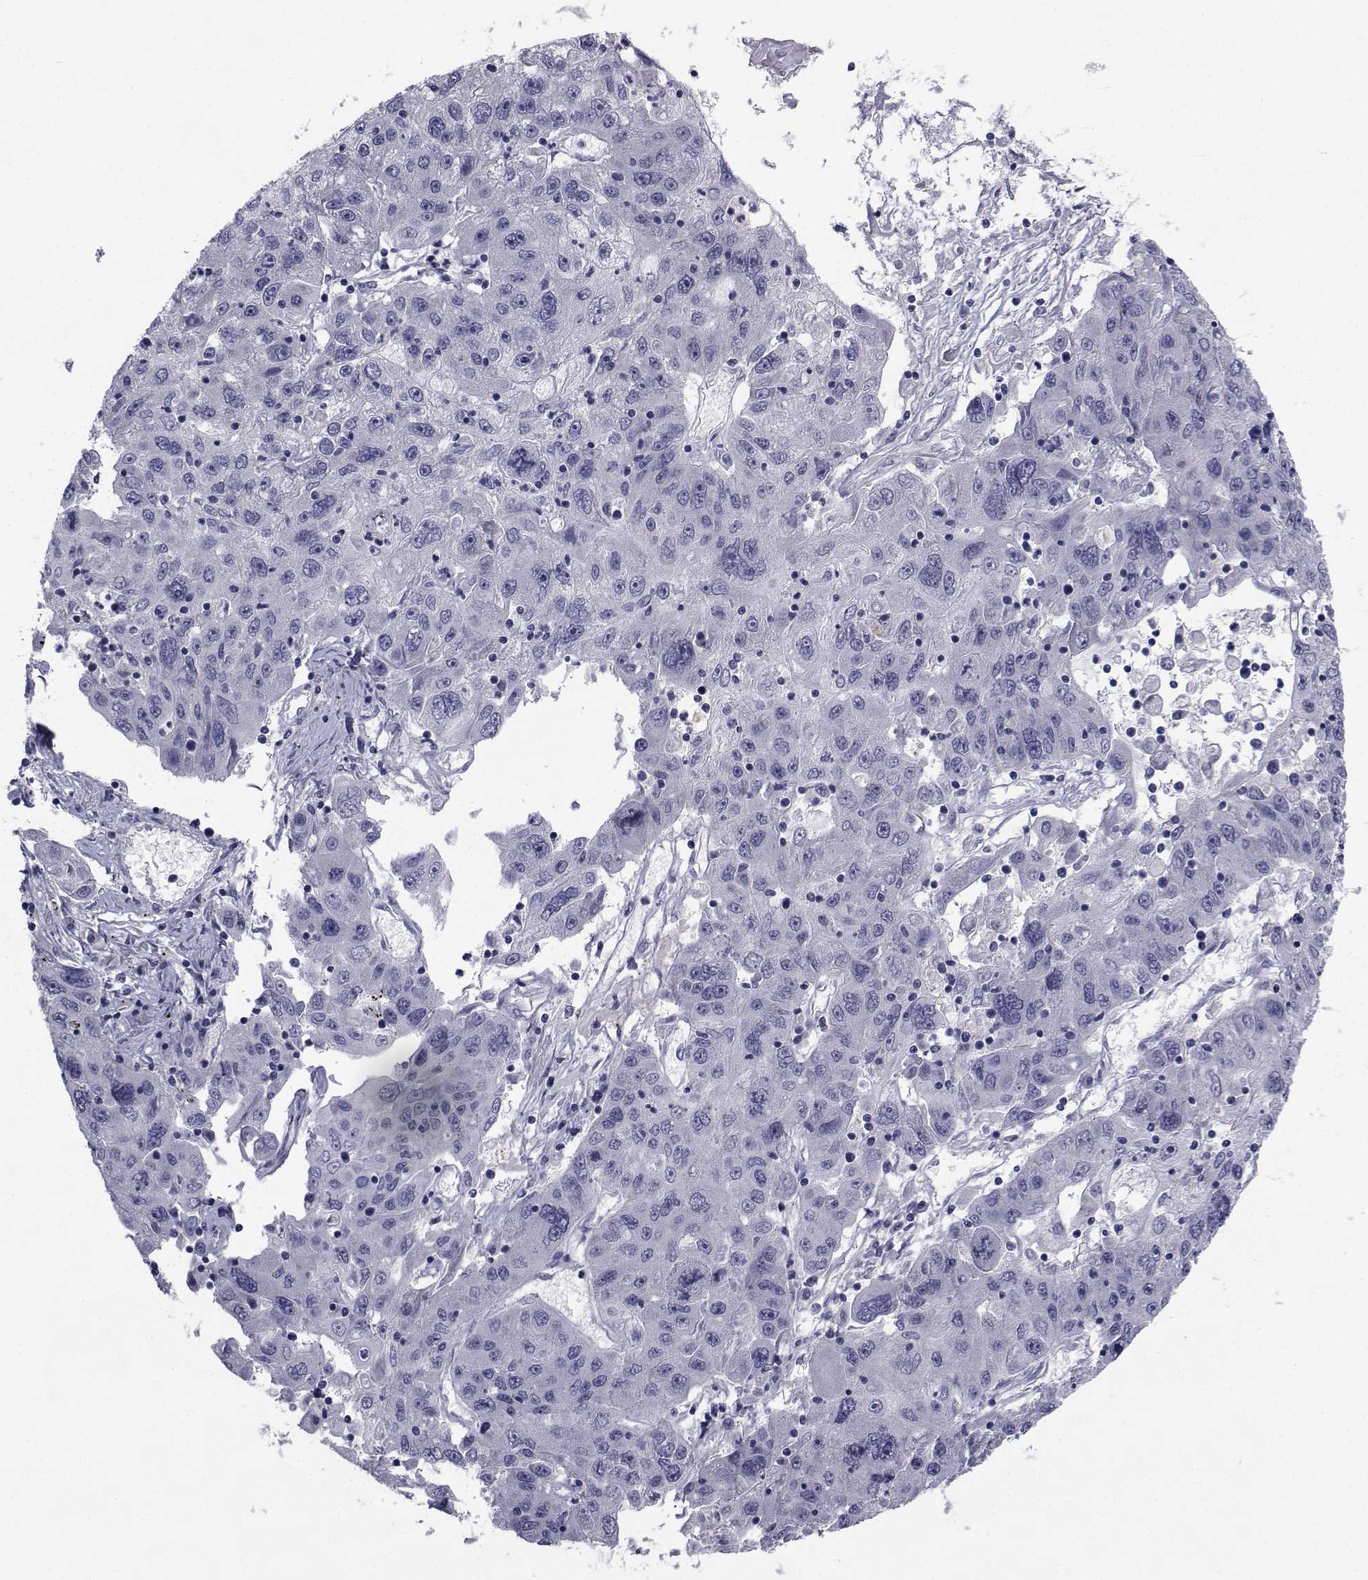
{"staining": {"intensity": "negative", "quantity": "none", "location": "none"}, "tissue": "stomach cancer", "cell_type": "Tumor cells", "image_type": "cancer", "snomed": [{"axis": "morphology", "description": "Adenocarcinoma, NOS"}, {"axis": "topography", "description": "Stomach"}], "caption": "There is no significant positivity in tumor cells of adenocarcinoma (stomach).", "gene": "CHRNA1", "patient": {"sex": "male", "age": 56}}